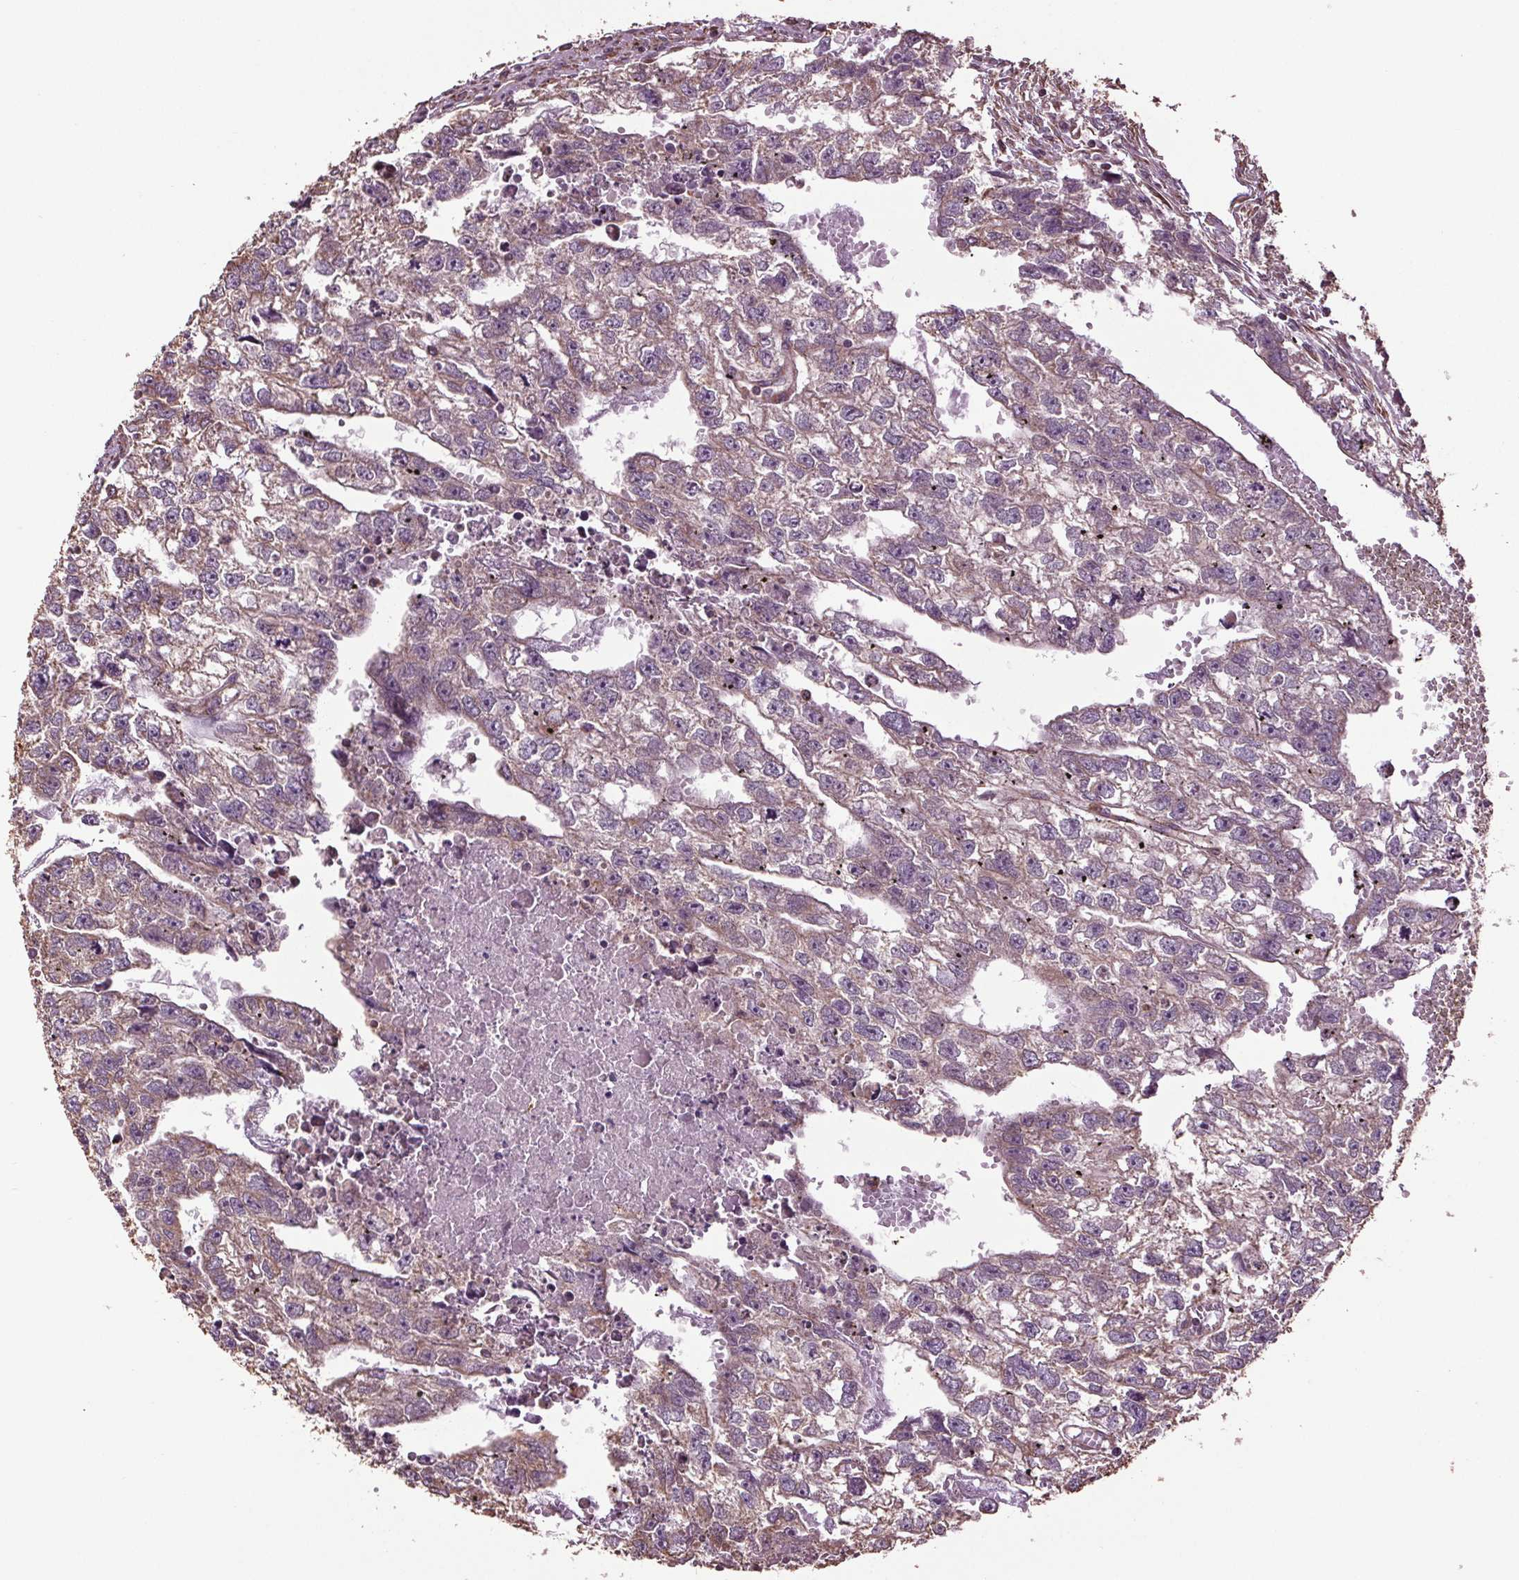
{"staining": {"intensity": "moderate", "quantity": "25%-75%", "location": "cytoplasmic/membranous"}, "tissue": "testis cancer", "cell_type": "Tumor cells", "image_type": "cancer", "snomed": [{"axis": "morphology", "description": "Carcinoma, Embryonal, NOS"}, {"axis": "morphology", "description": "Teratoma, malignant, NOS"}, {"axis": "topography", "description": "Testis"}], "caption": "This is a histology image of immunohistochemistry staining of testis cancer, which shows moderate staining in the cytoplasmic/membranous of tumor cells.", "gene": "RNPEP", "patient": {"sex": "male", "age": 44}}